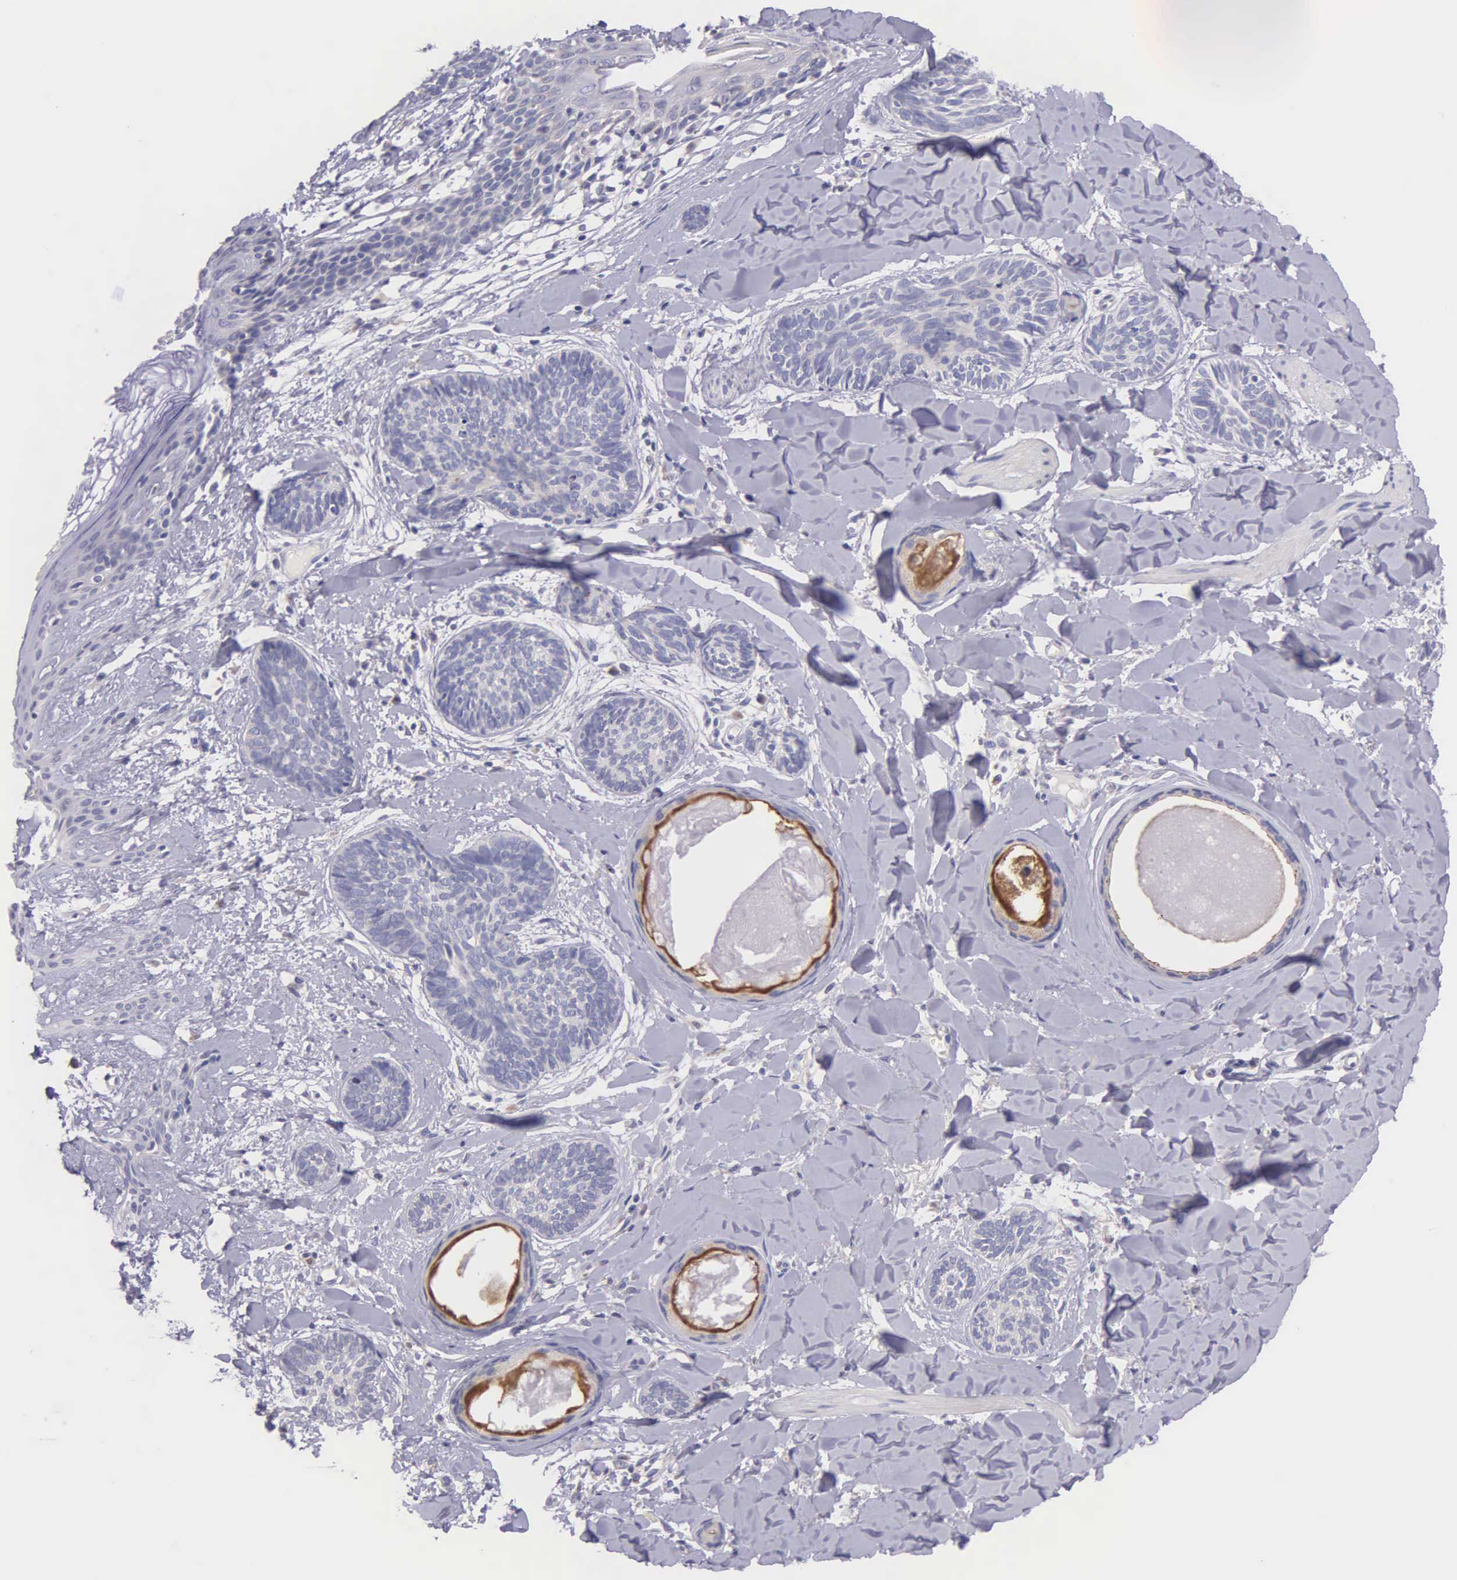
{"staining": {"intensity": "negative", "quantity": "none", "location": "none"}, "tissue": "skin cancer", "cell_type": "Tumor cells", "image_type": "cancer", "snomed": [{"axis": "morphology", "description": "Basal cell carcinoma"}, {"axis": "topography", "description": "Skin"}], "caption": "Basal cell carcinoma (skin) was stained to show a protein in brown. There is no significant expression in tumor cells.", "gene": "MIA2", "patient": {"sex": "female", "age": 81}}